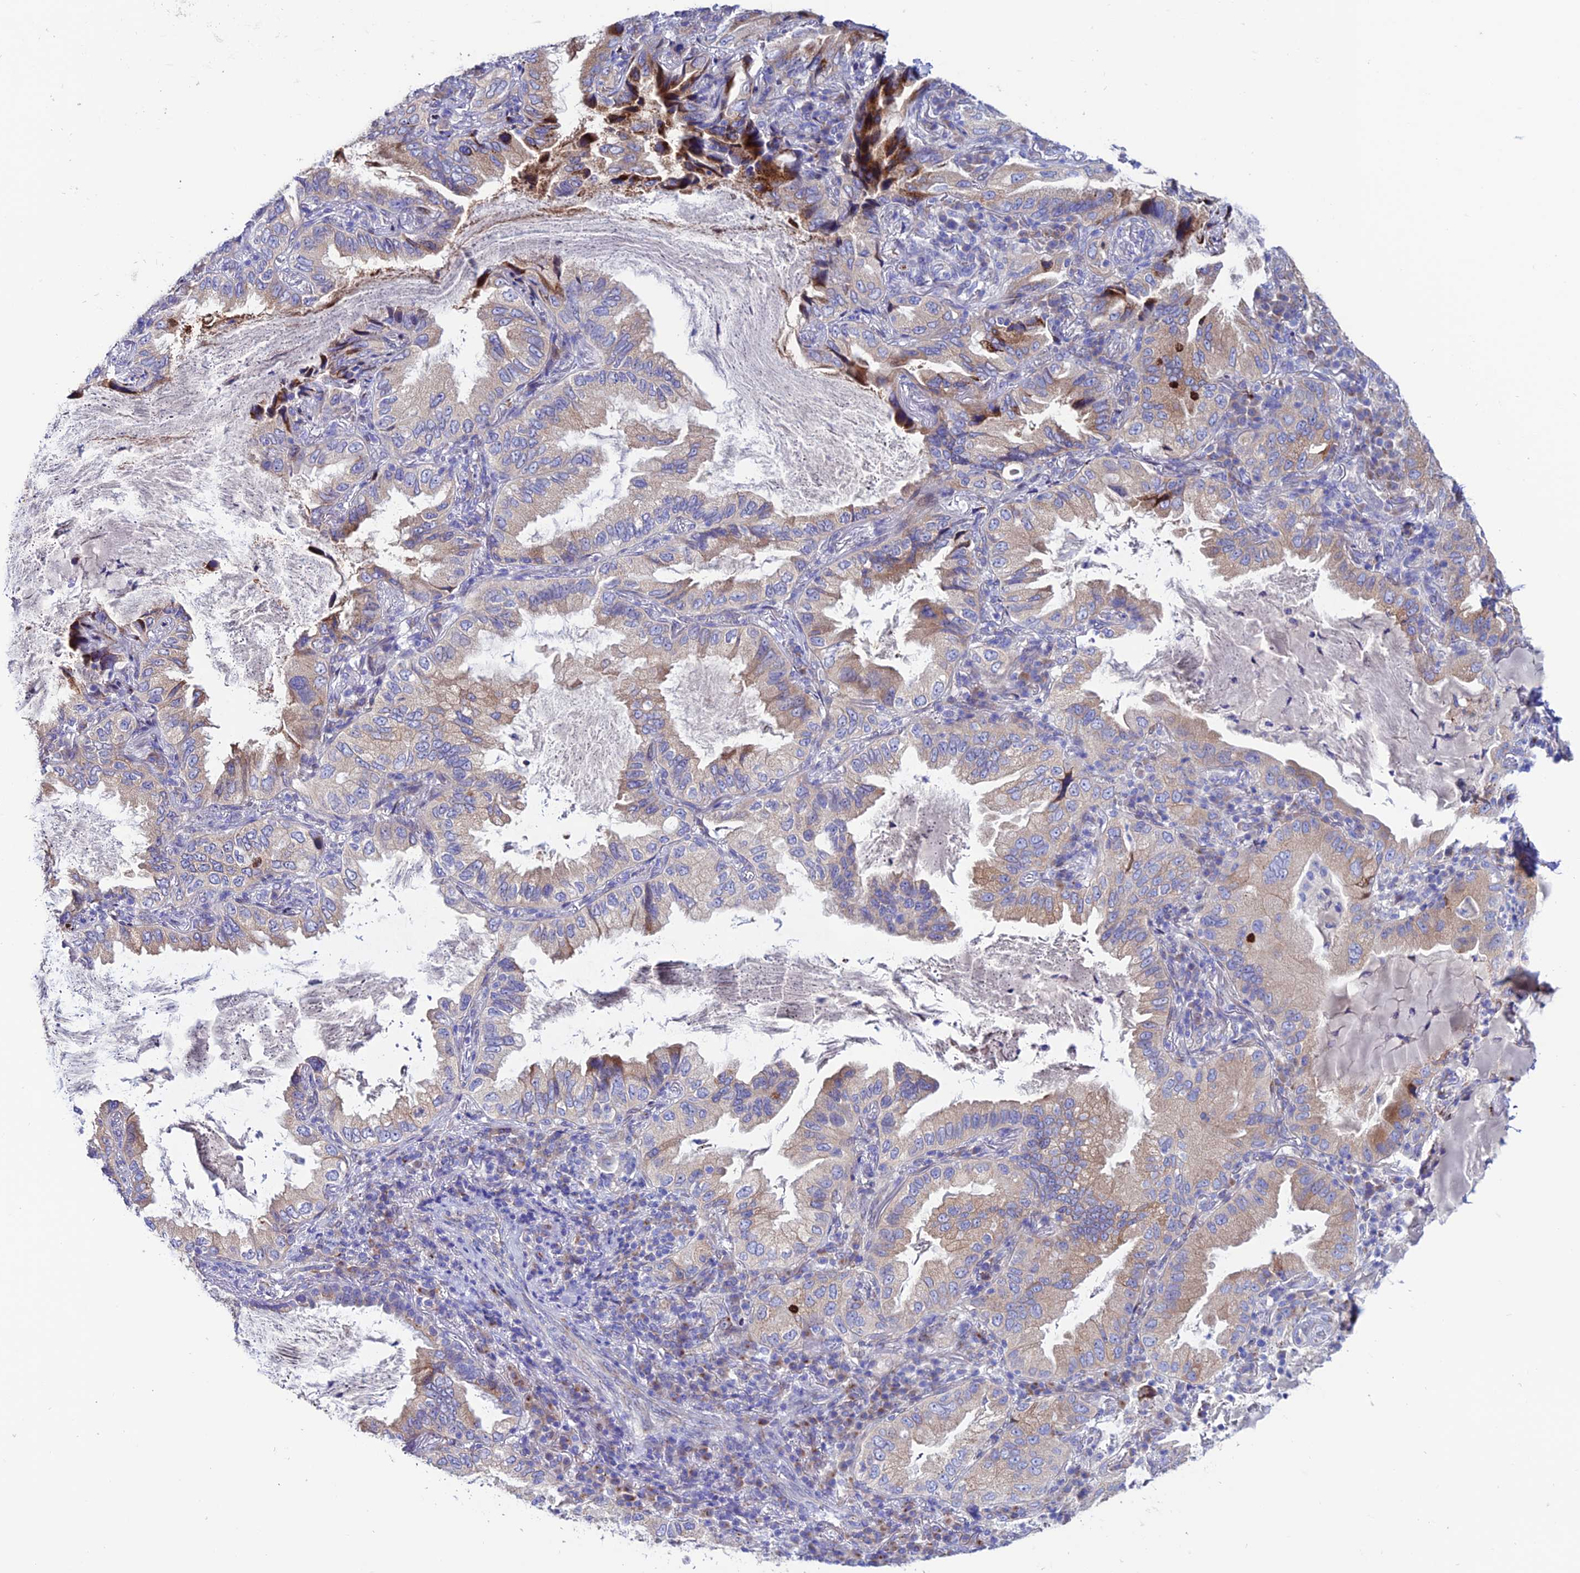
{"staining": {"intensity": "moderate", "quantity": "<25%", "location": "cytoplasmic/membranous"}, "tissue": "lung cancer", "cell_type": "Tumor cells", "image_type": "cancer", "snomed": [{"axis": "morphology", "description": "Adenocarcinoma, NOS"}, {"axis": "topography", "description": "Lung"}], "caption": "A brown stain shows moderate cytoplasmic/membranous staining of a protein in adenocarcinoma (lung) tumor cells.", "gene": "OR51Q1", "patient": {"sex": "female", "age": 69}}